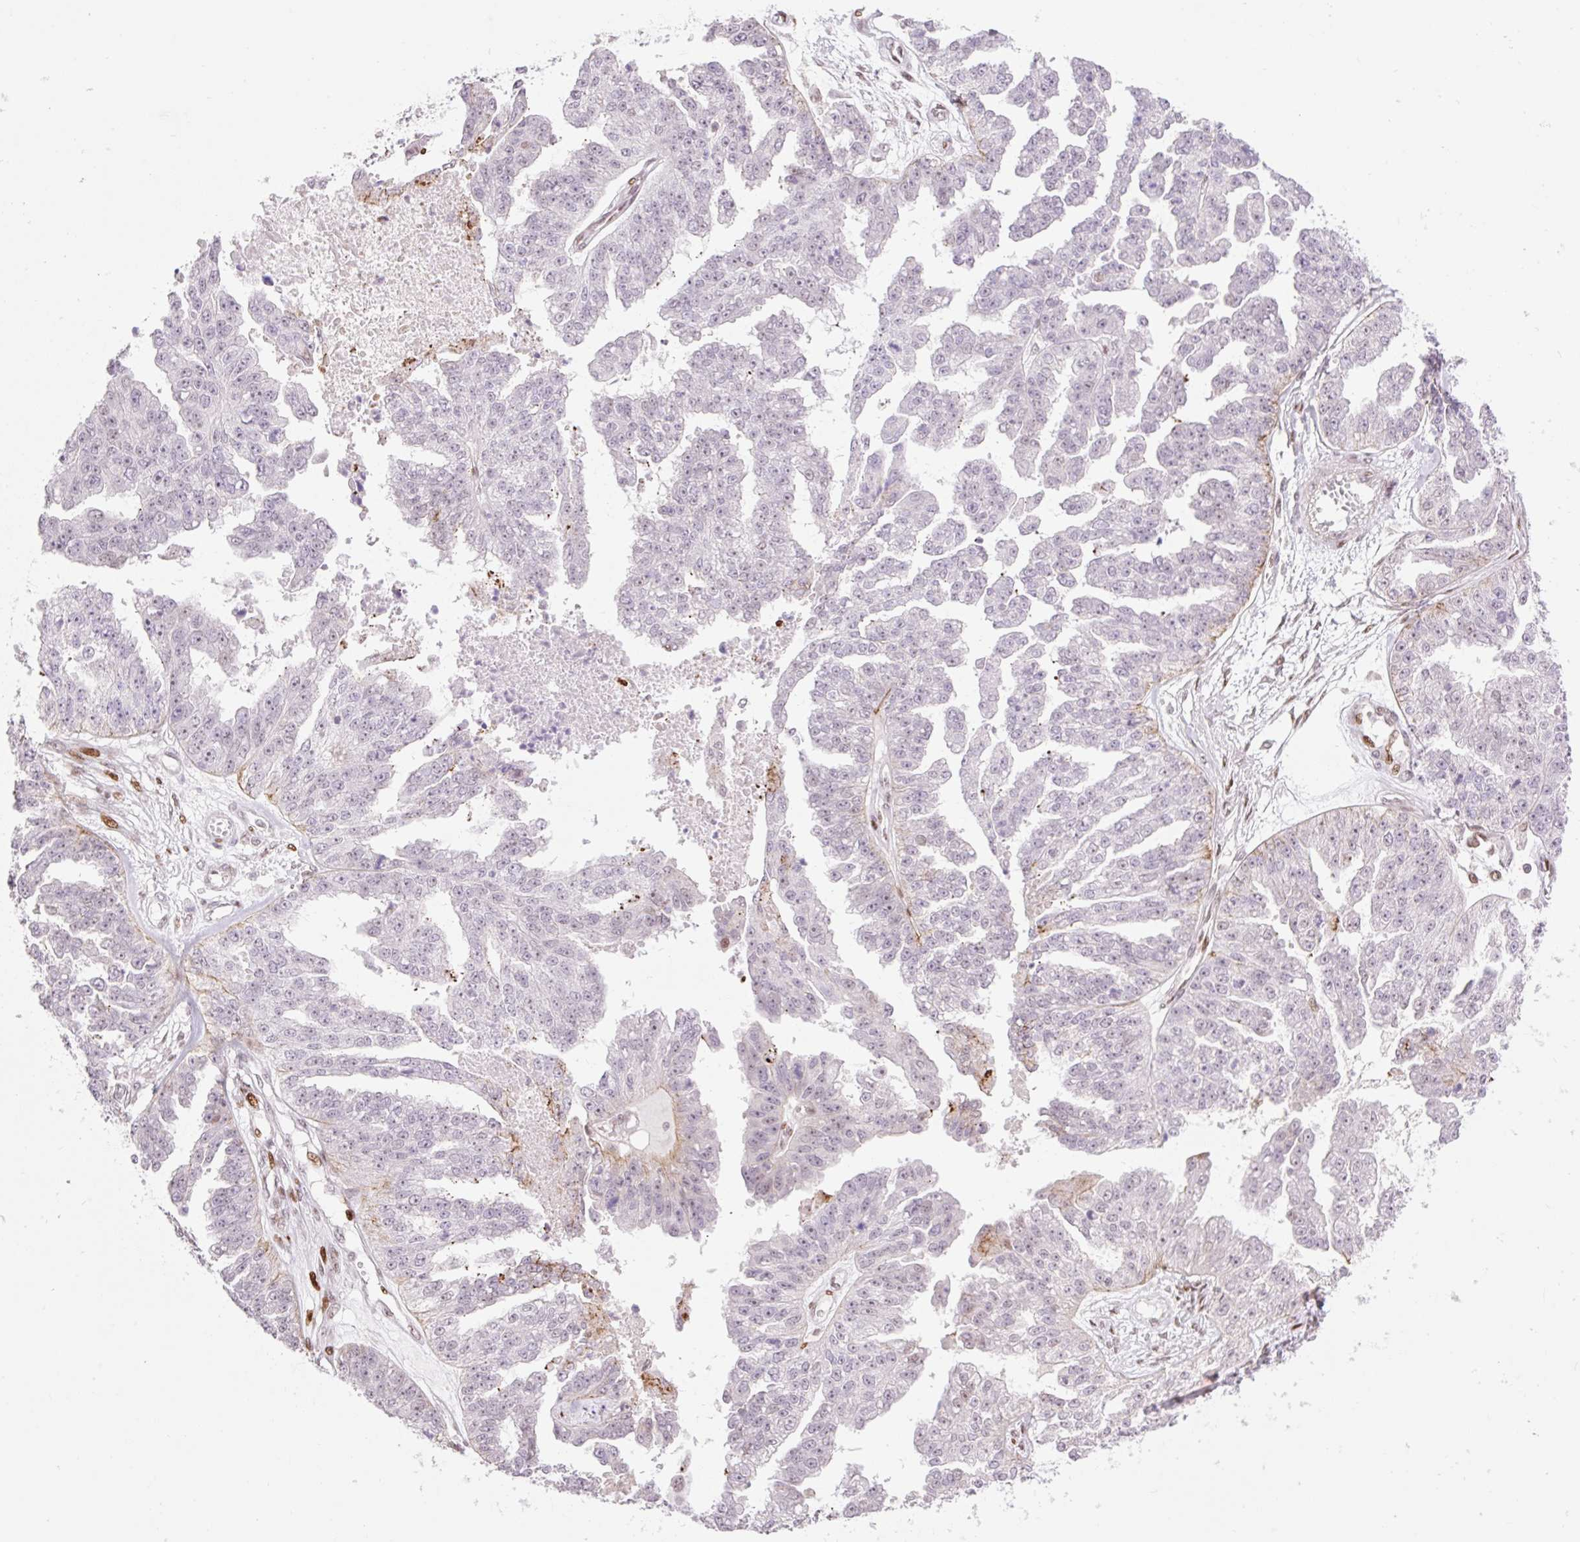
{"staining": {"intensity": "negative", "quantity": "none", "location": "none"}, "tissue": "ovarian cancer", "cell_type": "Tumor cells", "image_type": "cancer", "snomed": [{"axis": "morphology", "description": "Cystadenocarcinoma, serous, NOS"}, {"axis": "topography", "description": "Ovary"}], "caption": "Tumor cells are negative for brown protein staining in ovarian cancer.", "gene": "RIPPLY3", "patient": {"sex": "female", "age": 58}}